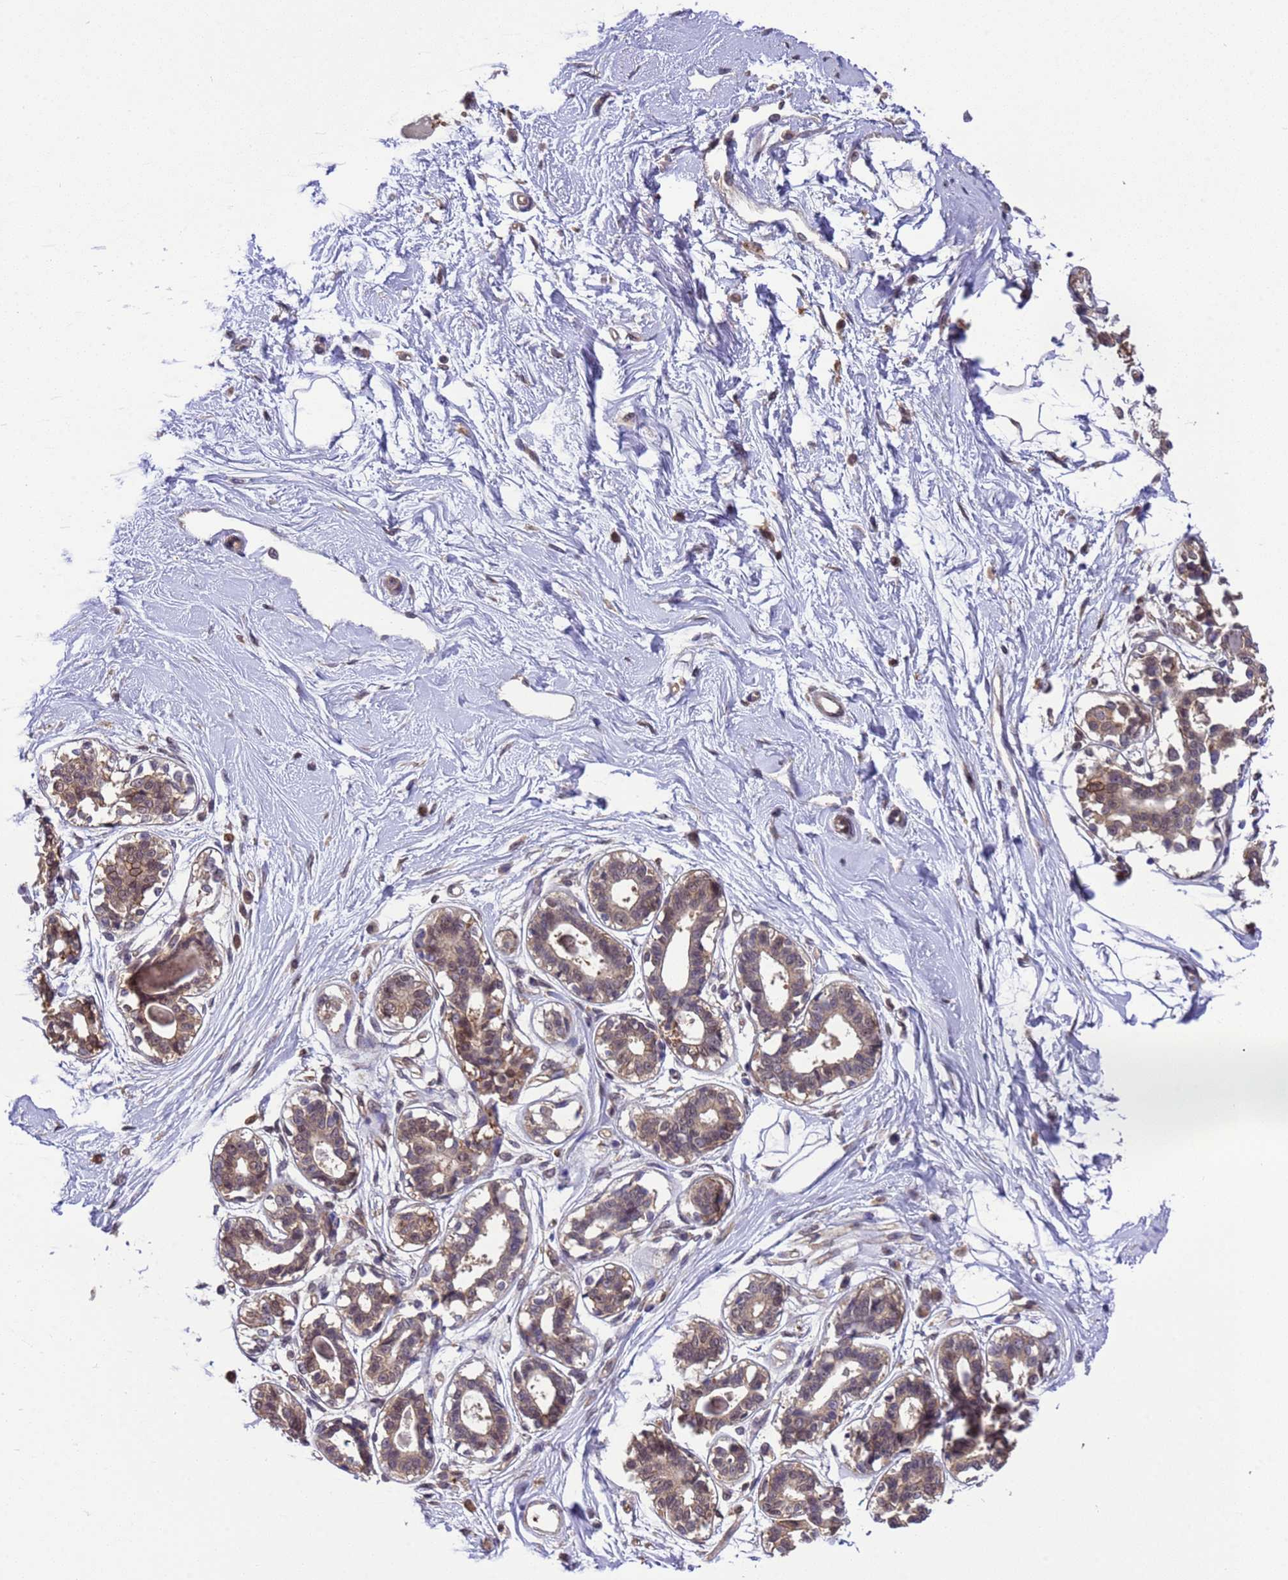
{"staining": {"intensity": "negative", "quantity": "none", "location": "none"}, "tissue": "breast", "cell_type": "Adipocytes", "image_type": "normal", "snomed": [{"axis": "morphology", "description": "Normal tissue, NOS"}, {"axis": "topography", "description": "Breast"}], "caption": "Immunohistochemistry photomicrograph of benign human breast stained for a protein (brown), which demonstrates no expression in adipocytes. (Immunohistochemistry, brightfield microscopy, high magnification).", "gene": "ZFP69B", "patient": {"sex": "female", "age": 45}}